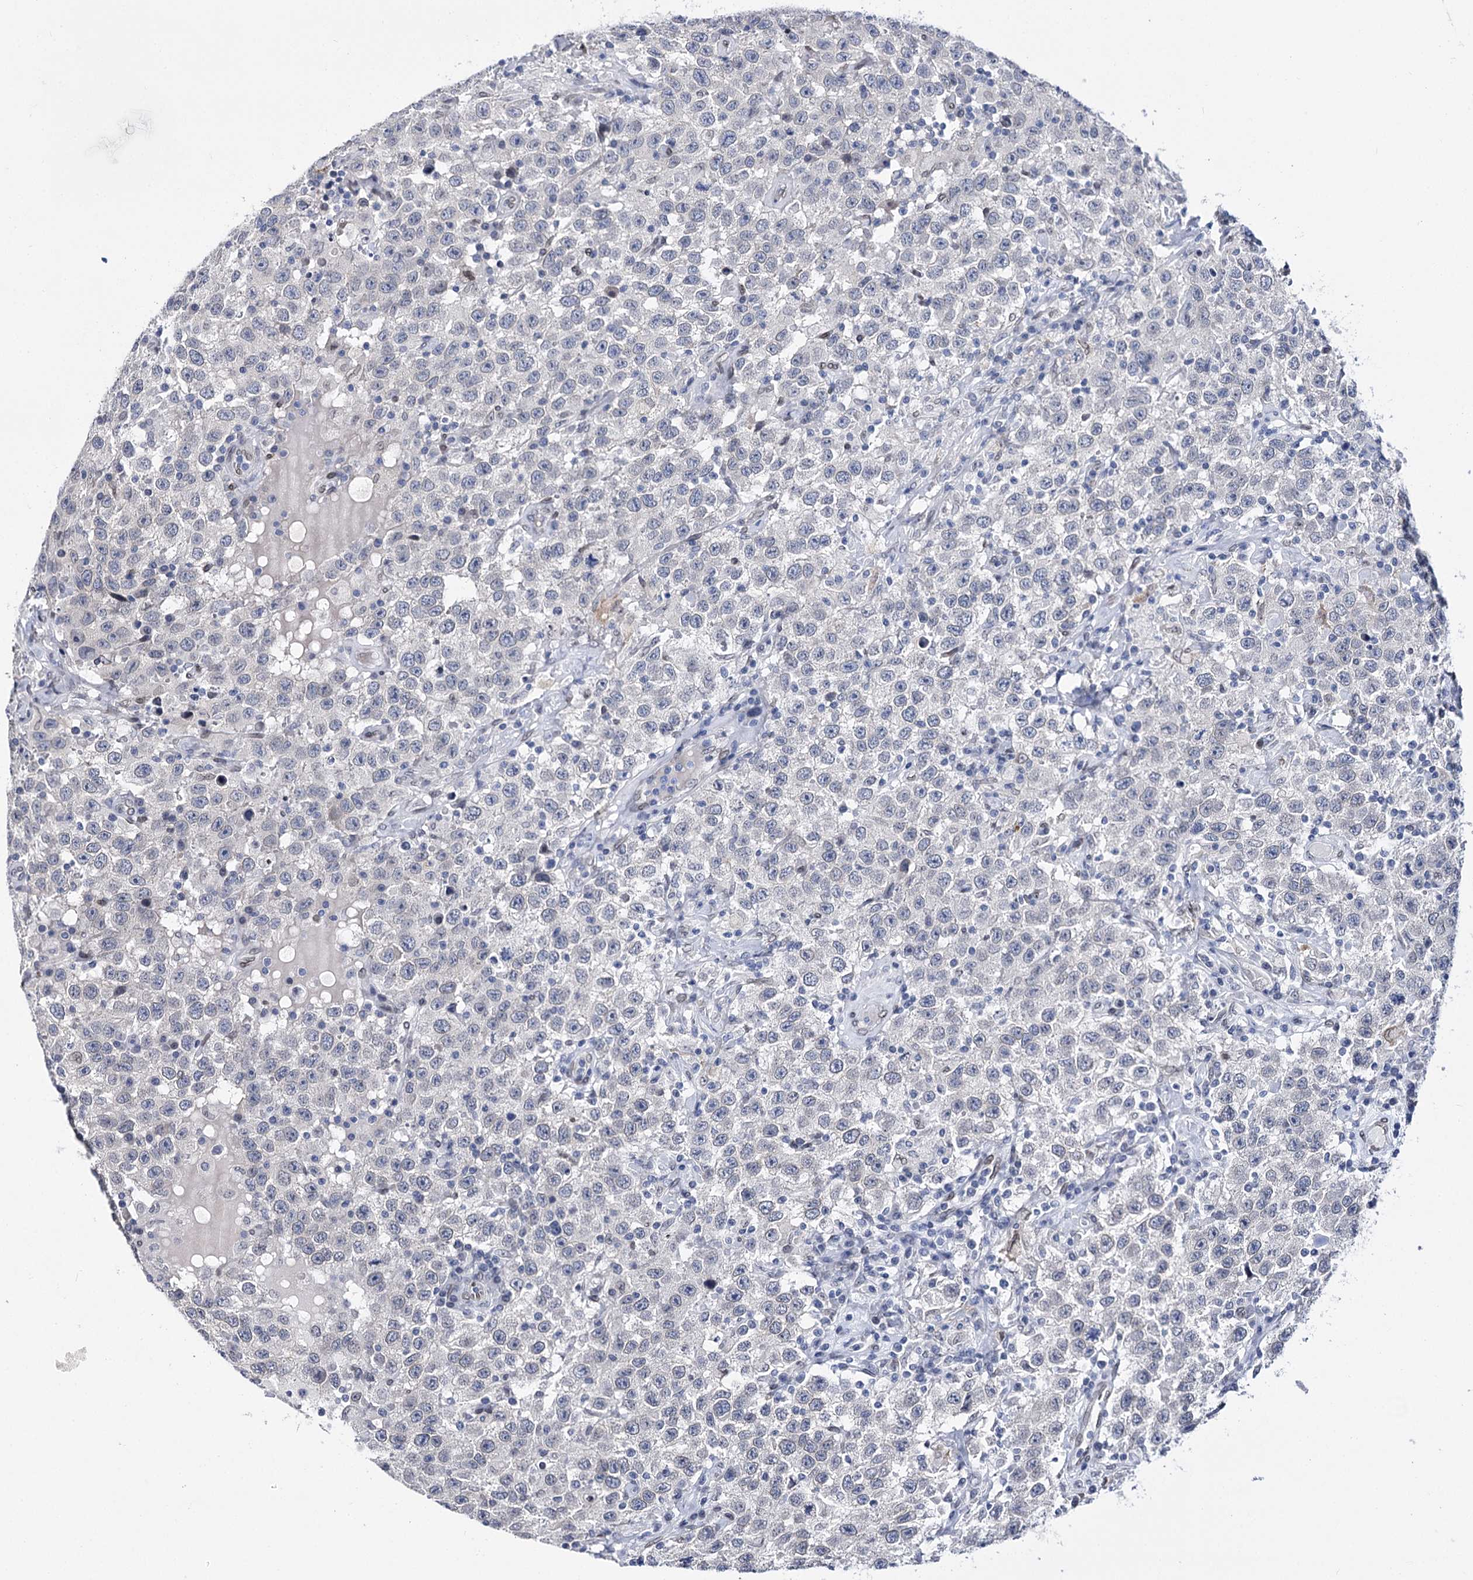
{"staining": {"intensity": "negative", "quantity": "none", "location": "none"}, "tissue": "testis cancer", "cell_type": "Tumor cells", "image_type": "cancer", "snomed": [{"axis": "morphology", "description": "Seminoma, NOS"}, {"axis": "topography", "description": "Testis"}], "caption": "A photomicrograph of human testis cancer (seminoma) is negative for staining in tumor cells. The staining was performed using DAB to visualize the protein expression in brown, while the nuclei were stained in blue with hematoxylin (Magnification: 20x).", "gene": "TMEM201", "patient": {"sex": "male", "age": 41}}